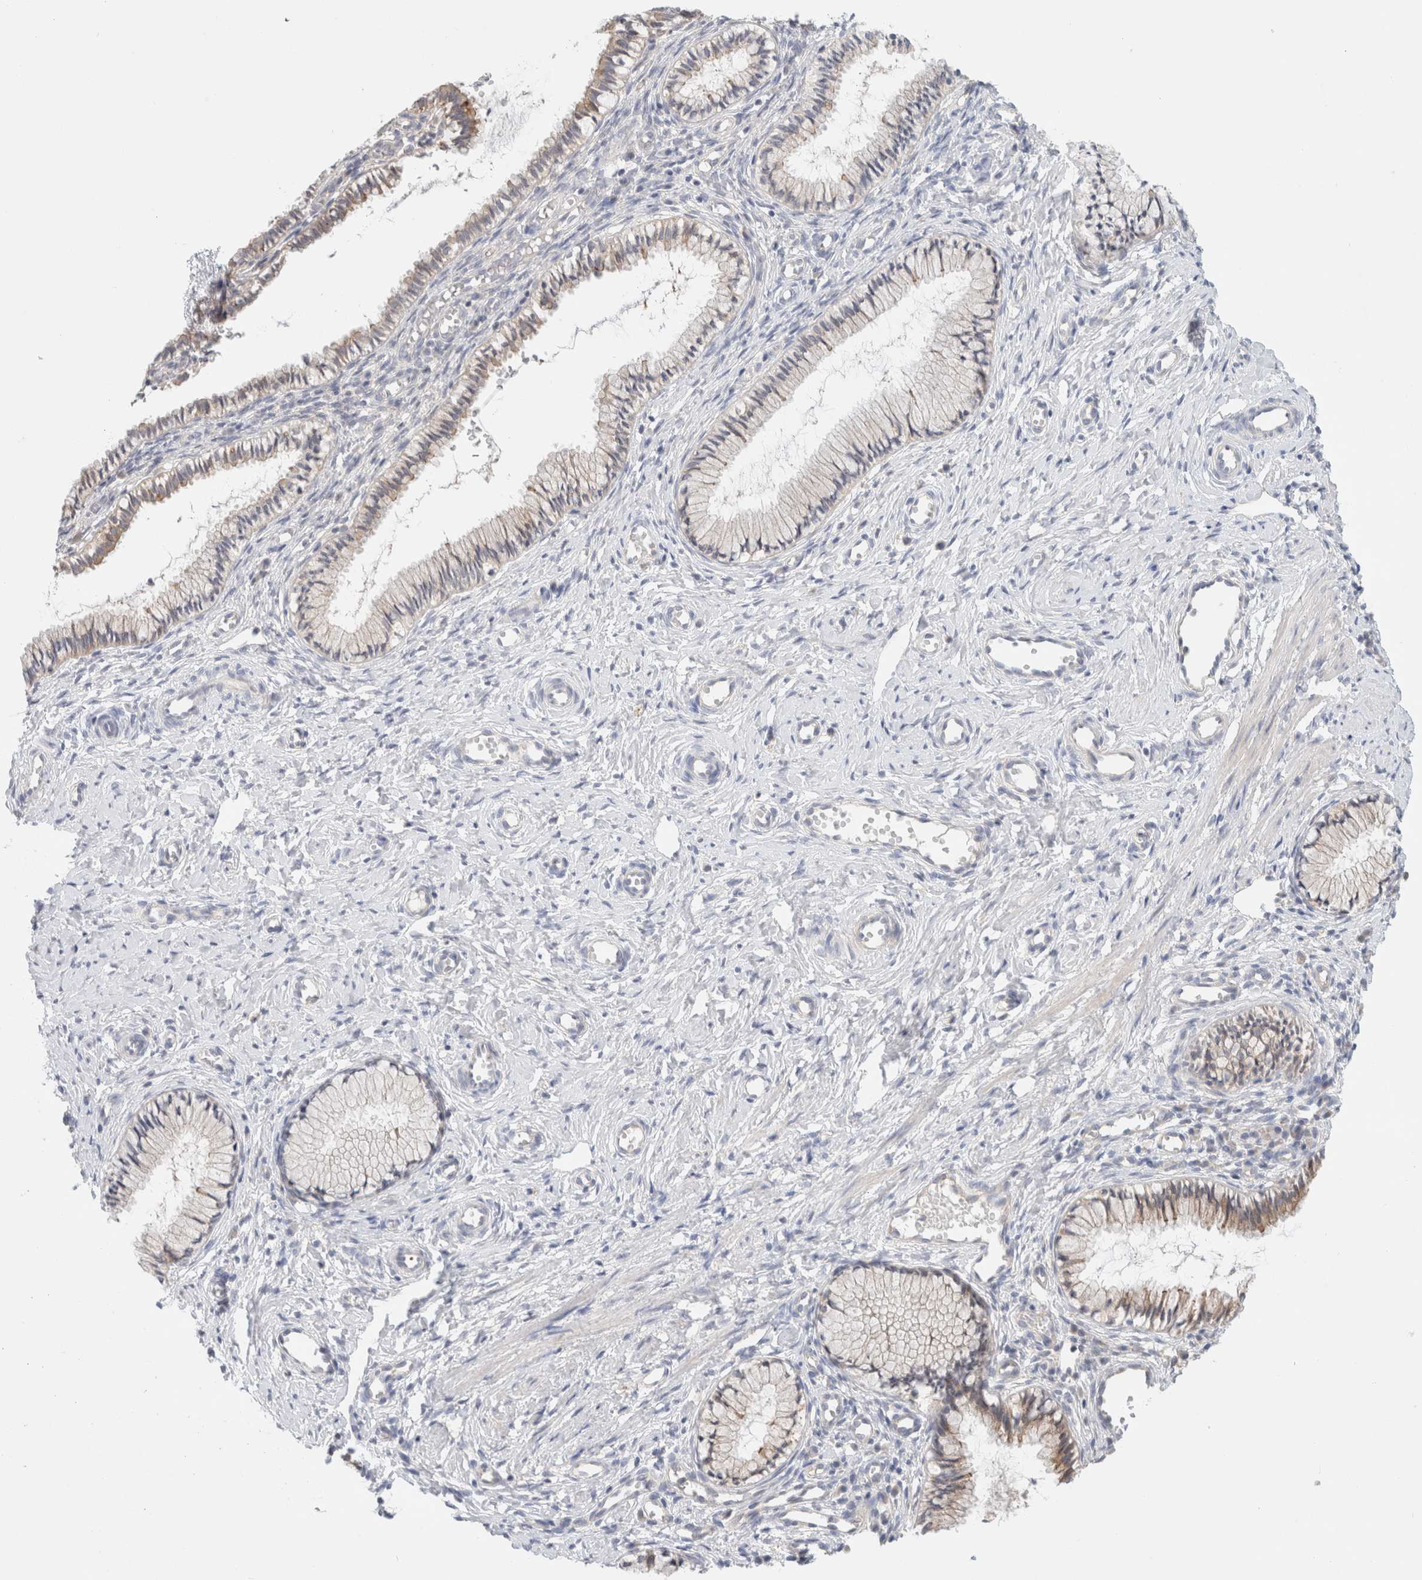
{"staining": {"intensity": "weak", "quantity": "25%-75%", "location": "cytoplasmic/membranous"}, "tissue": "cervix", "cell_type": "Glandular cells", "image_type": "normal", "snomed": [{"axis": "morphology", "description": "Normal tissue, NOS"}, {"axis": "topography", "description": "Cervix"}], "caption": "Weak cytoplasmic/membranous protein positivity is appreciated in about 25%-75% of glandular cells in cervix.", "gene": "SDR16C5", "patient": {"sex": "female", "age": 27}}